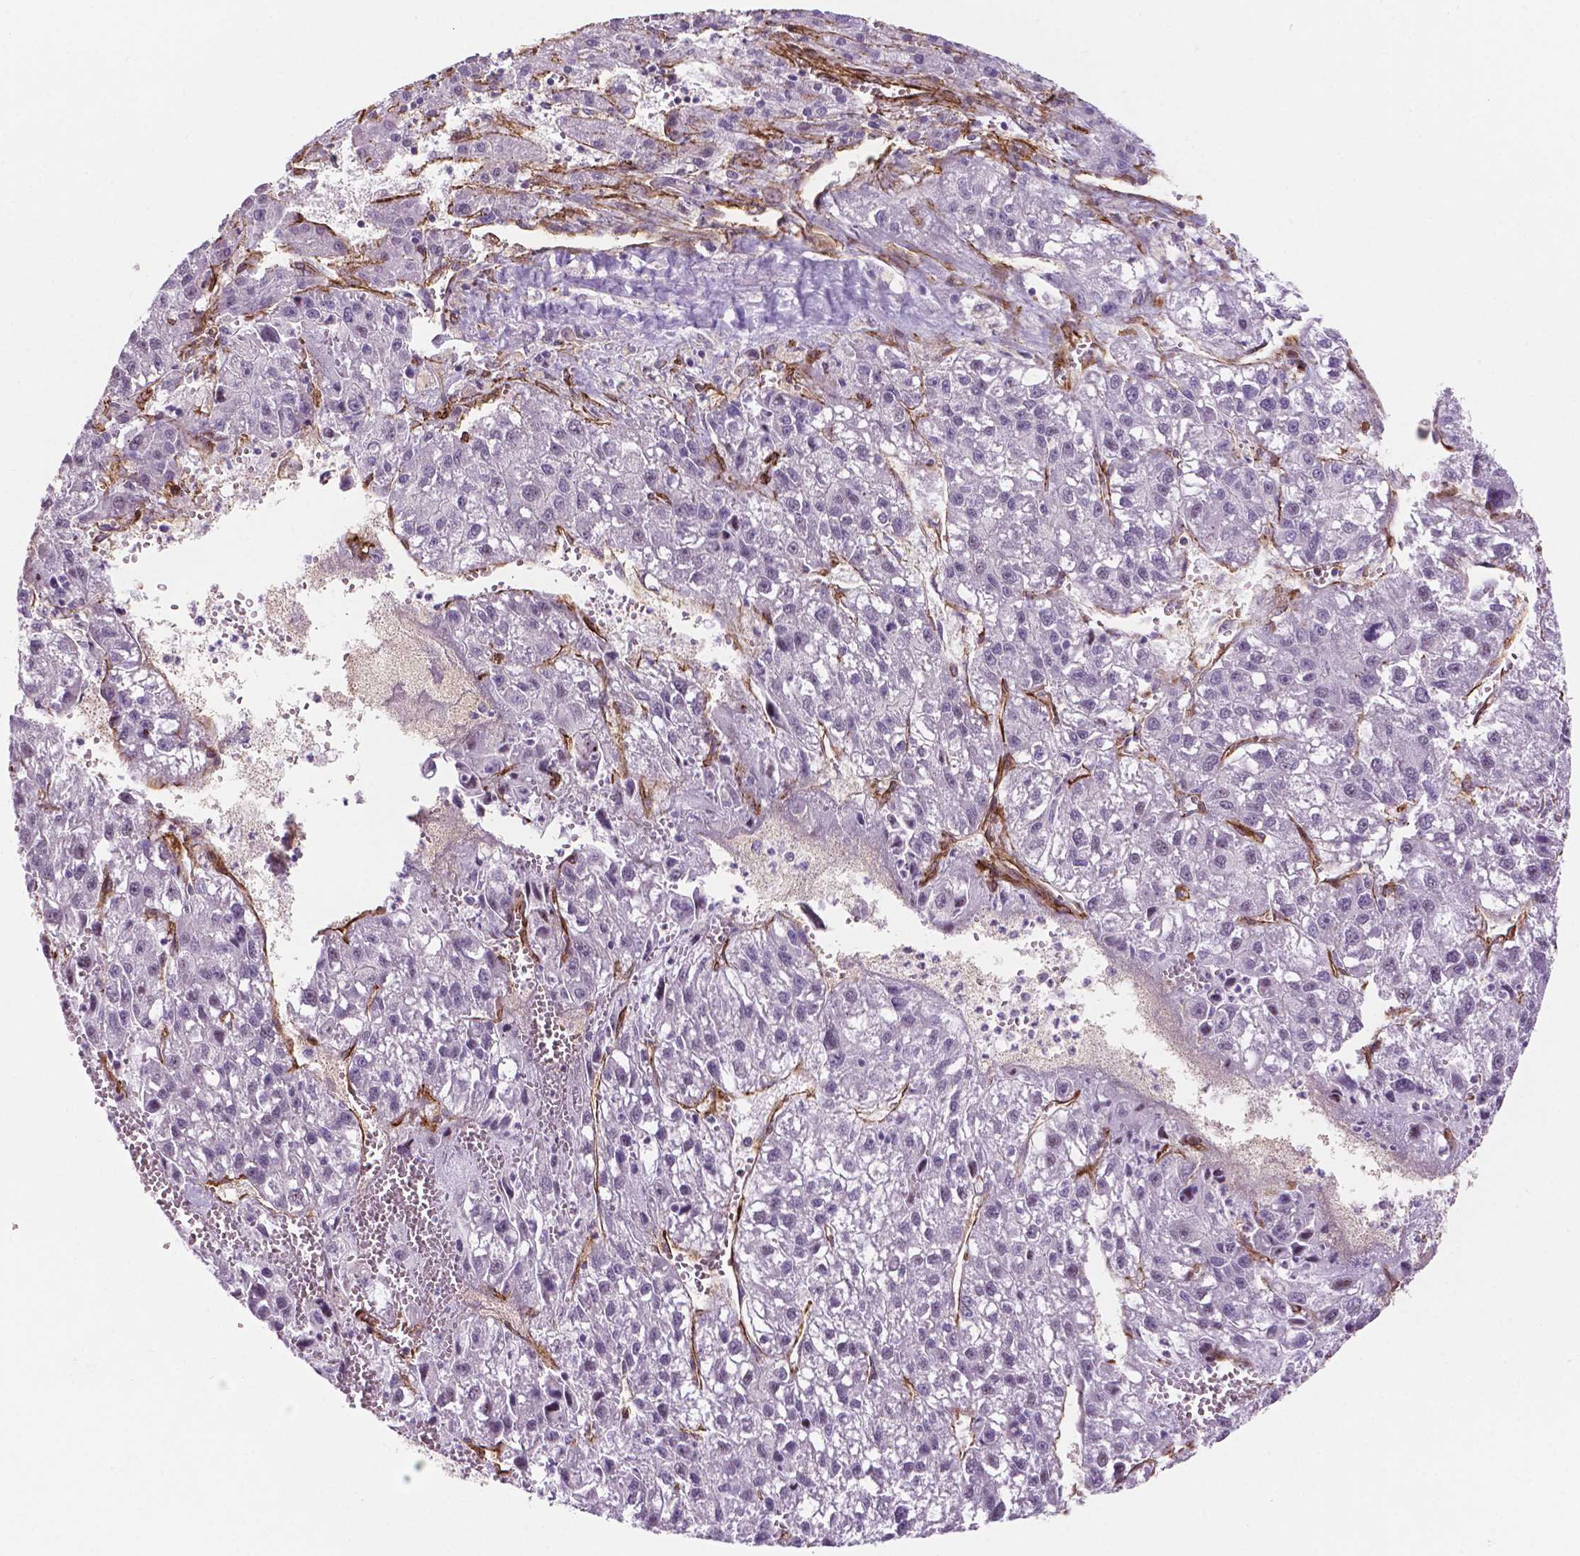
{"staining": {"intensity": "negative", "quantity": "none", "location": "none"}, "tissue": "liver cancer", "cell_type": "Tumor cells", "image_type": "cancer", "snomed": [{"axis": "morphology", "description": "Carcinoma, Hepatocellular, NOS"}, {"axis": "topography", "description": "Liver"}], "caption": "Immunohistochemistry micrograph of neoplastic tissue: liver cancer (hepatocellular carcinoma) stained with DAB (3,3'-diaminobenzidine) shows no significant protein expression in tumor cells.", "gene": "EGFL8", "patient": {"sex": "female", "age": 70}}